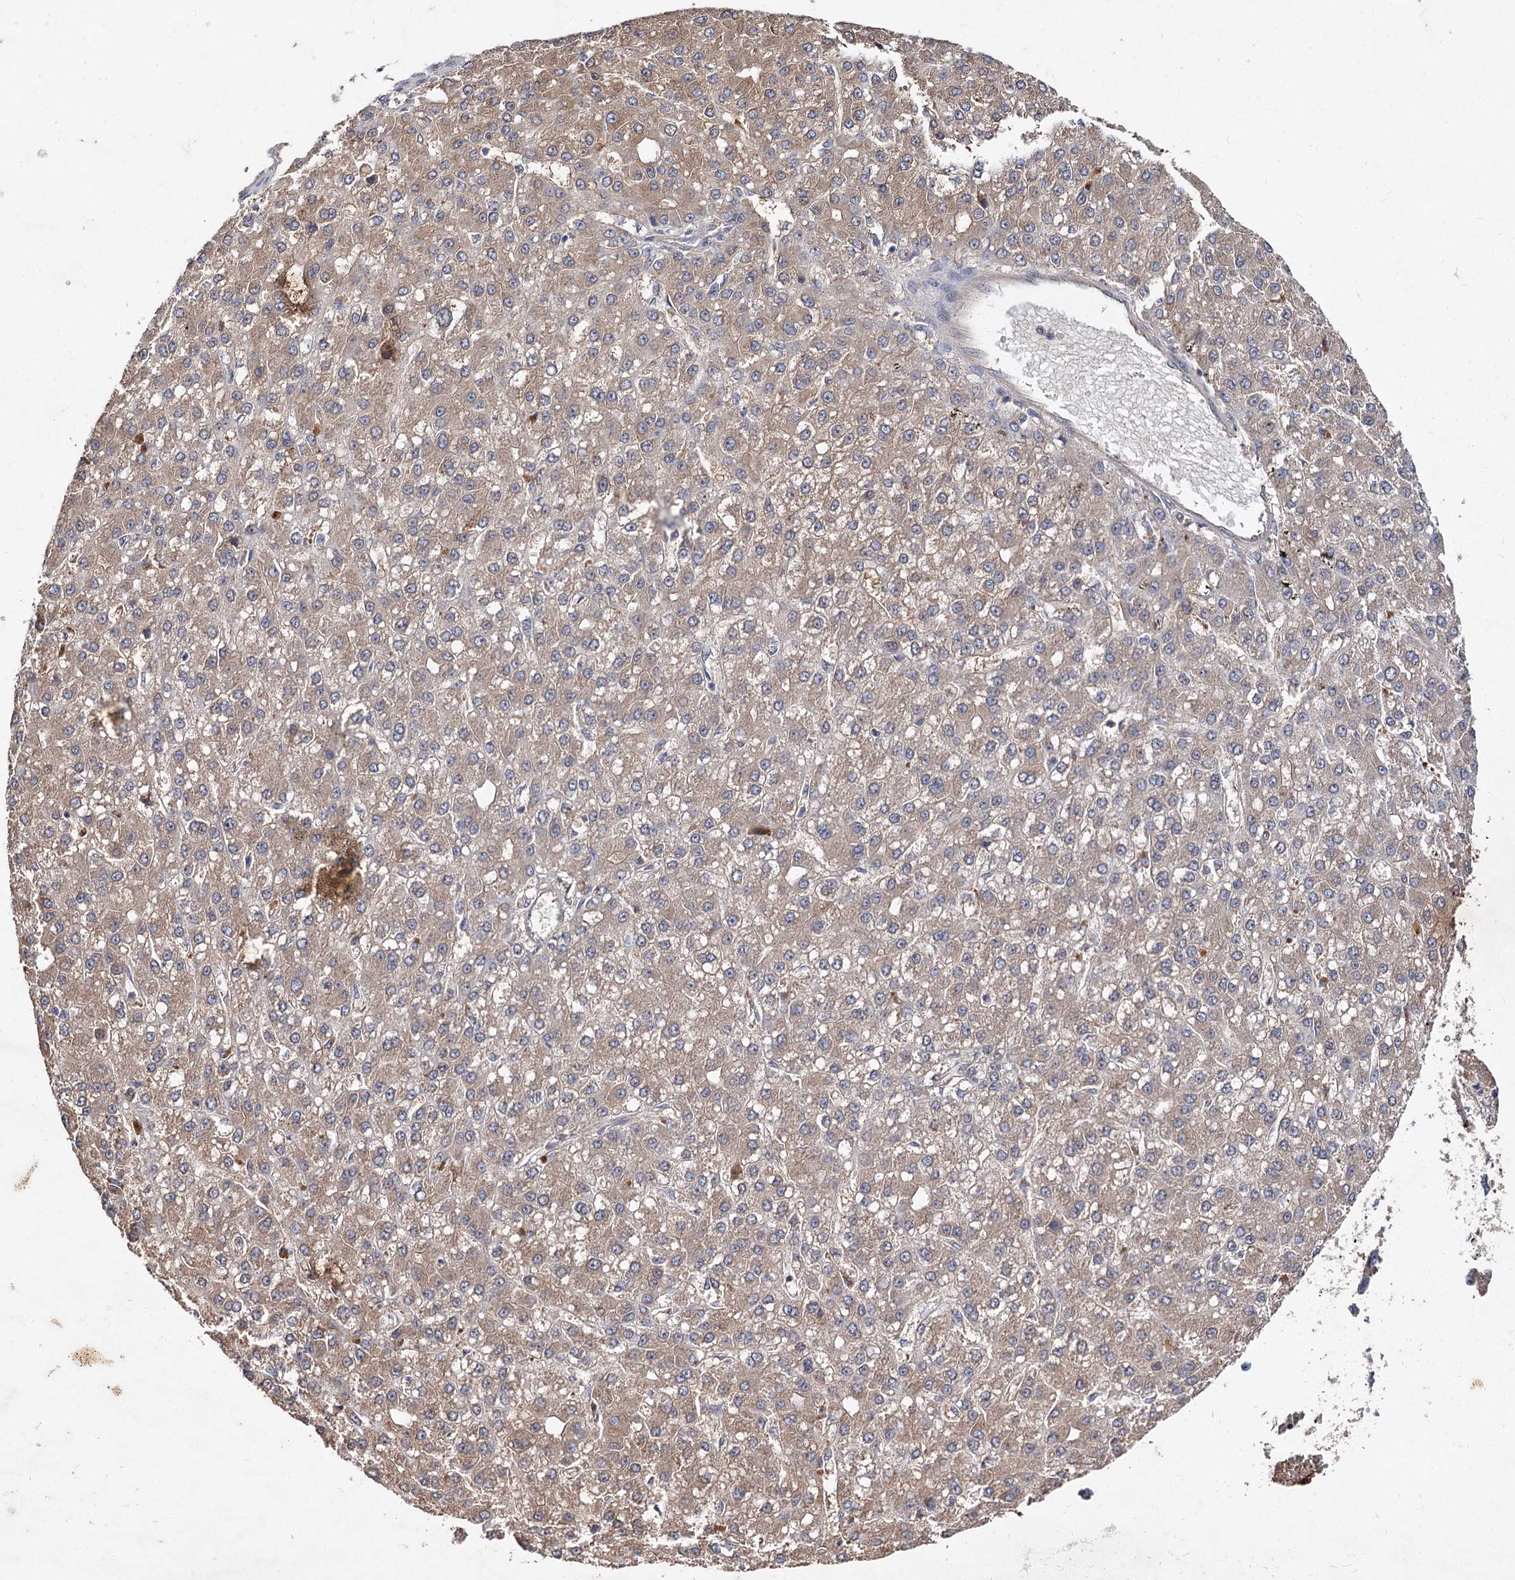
{"staining": {"intensity": "weak", "quantity": ">75%", "location": "cytoplasmic/membranous"}, "tissue": "liver cancer", "cell_type": "Tumor cells", "image_type": "cancer", "snomed": [{"axis": "morphology", "description": "Carcinoma, Hepatocellular, NOS"}, {"axis": "topography", "description": "Liver"}], "caption": "A low amount of weak cytoplasmic/membranous expression is seen in about >75% of tumor cells in hepatocellular carcinoma (liver) tissue.", "gene": "NUDCD2", "patient": {"sex": "male", "age": 67}}